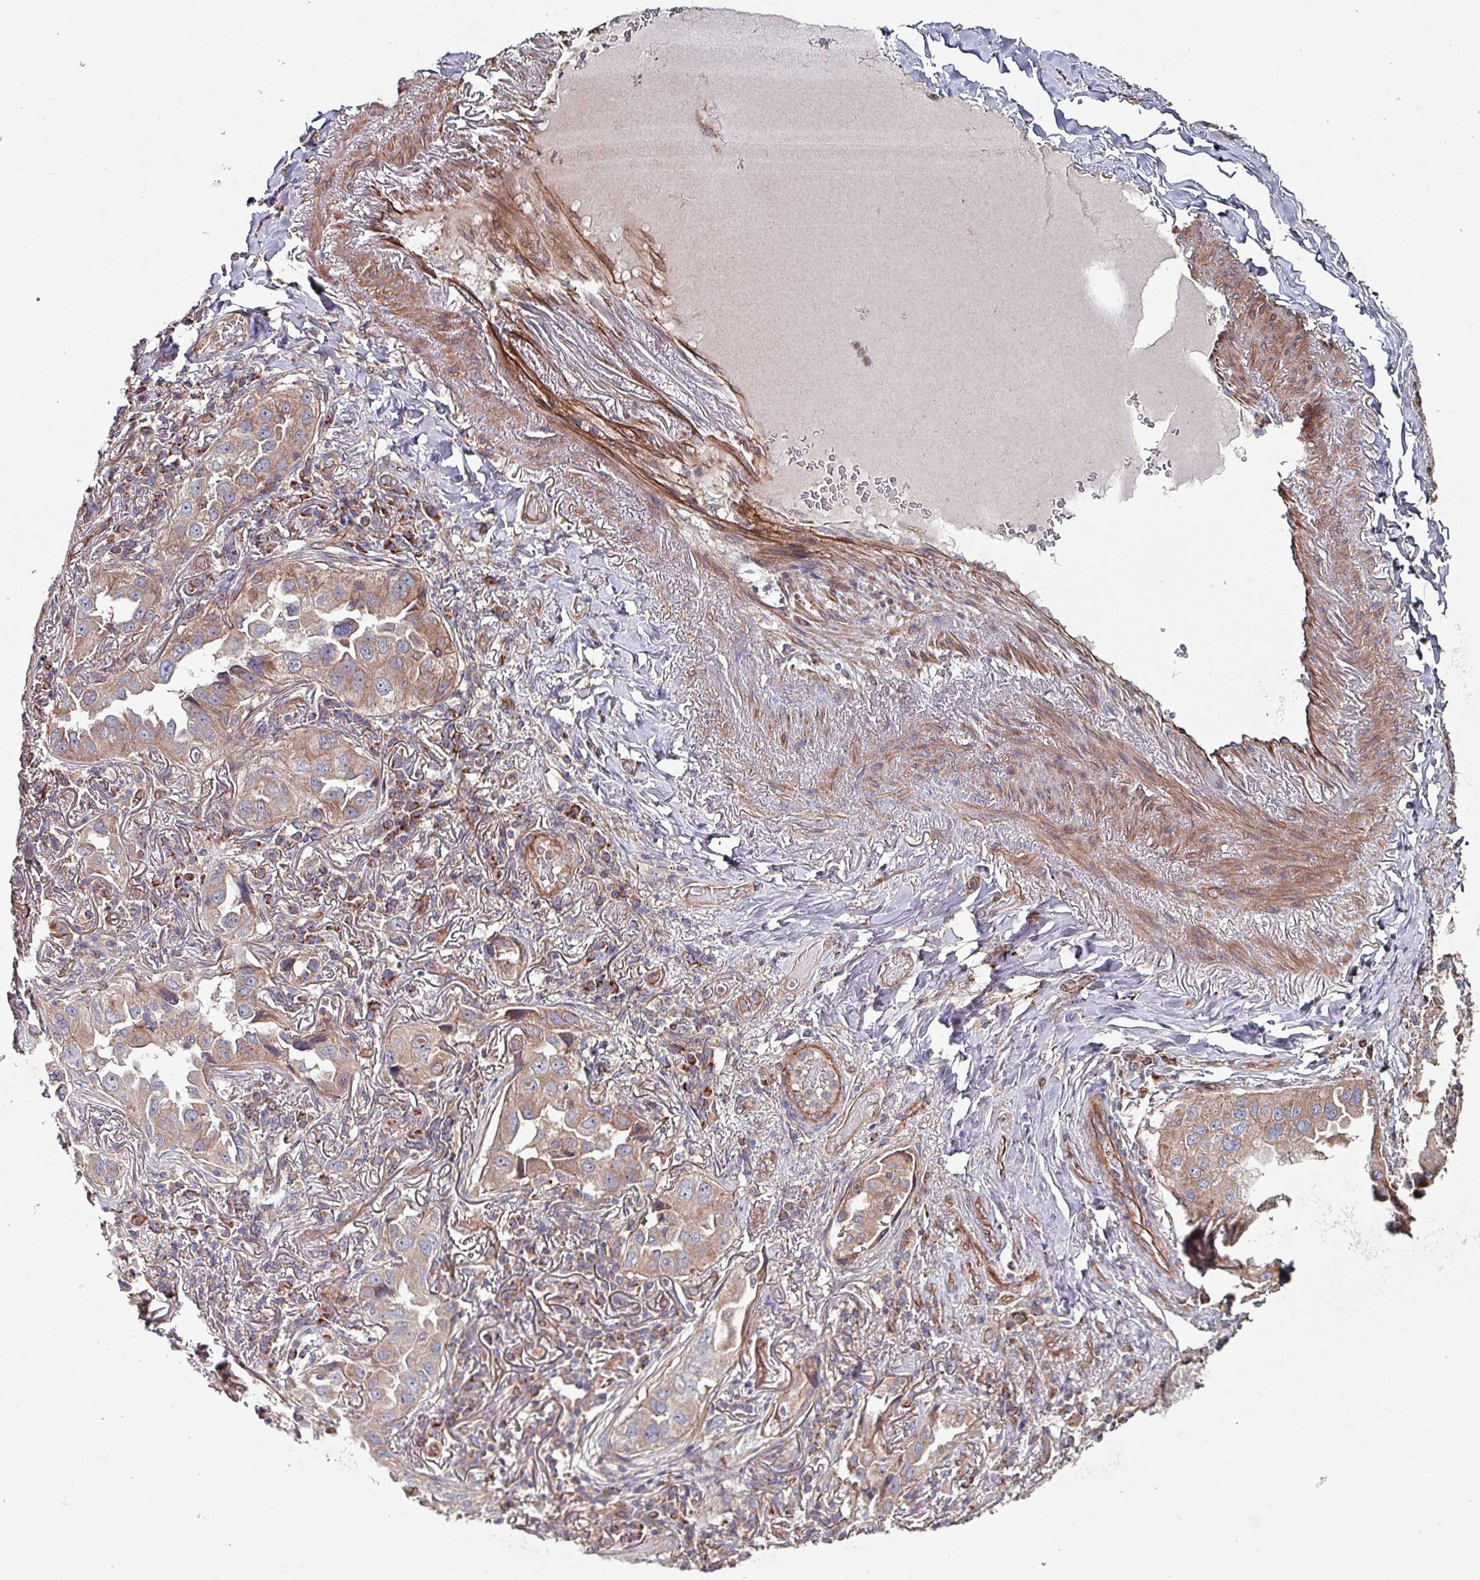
{"staining": {"intensity": "weak", "quantity": ">75%", "location": "cytoplasmic/membranous"}, "tissue": "lung cancer", "cell_type": "Tumor cells", "image_type": "cancer", "snomed": [{"axis": "morphology", "description": "Adenocarcinoma, NOS"}, {"axis": "topography", "description": "Lung"}], "caption": "Tumor cells demonstrate low levels of weak cytoplasmic/membranous positivity in approximately >75% of cells in lung cancer. The protein is stained brown, and the nuclei are stained in blue (DAB IHC with brightfield microscopy, high magnification).", "gene": "ANO10", "patient": {"sex": "female", "age": 69}}